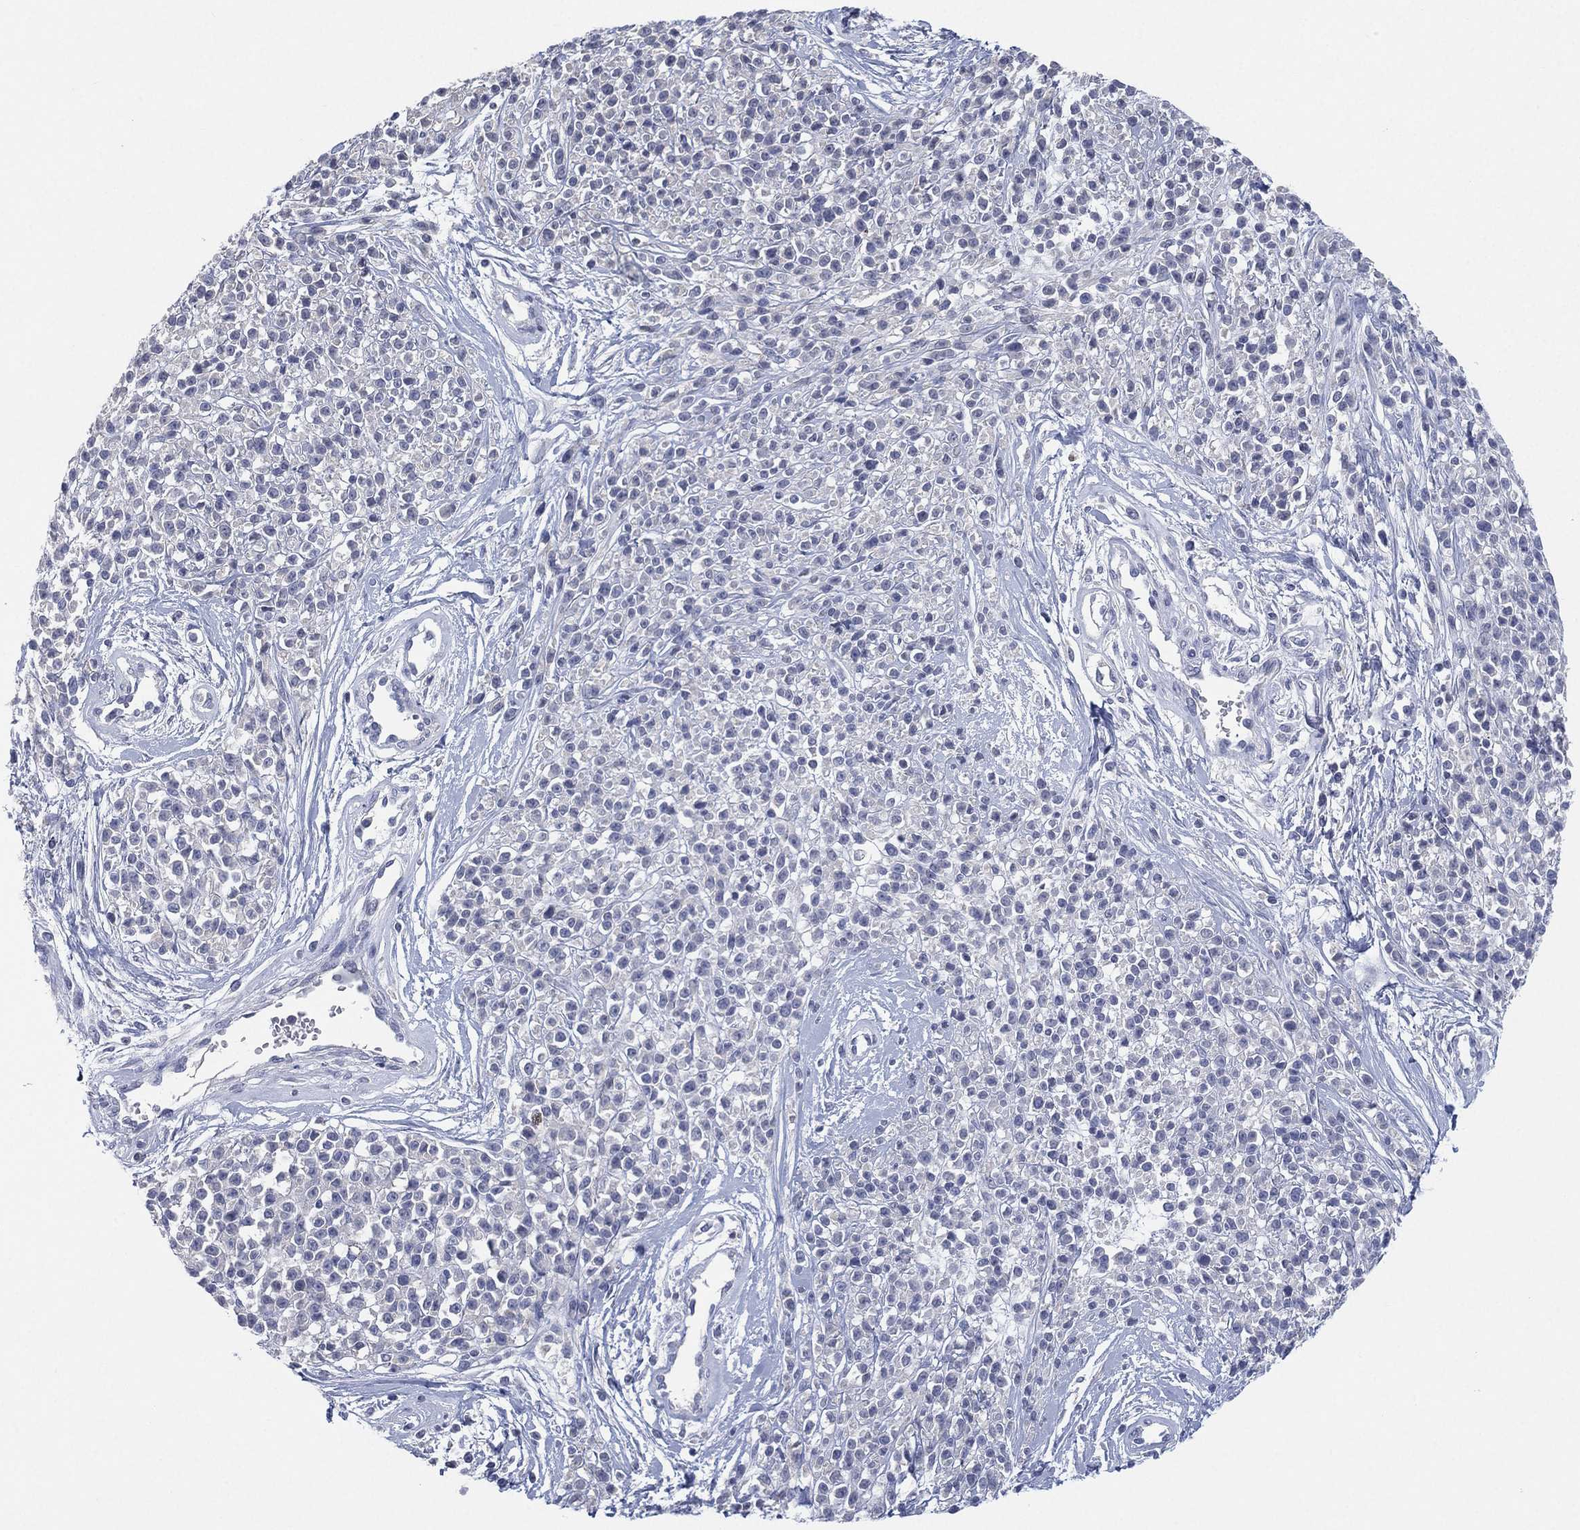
{"staining": {"intensity": "negative", "quantity": "none", "location": "none"}, "tissue": "melanoma", "cell_type": "Tumor cells", "image_type": "cancer", "snomed": [{"axis": "morphology", "description": "Malignant melanoma, NOS"}, {"axis": "topography", "description": "Skin"}, {"axis": "topography", "description": "Skin of trunk"}], "caption": "This is an immunohistochemistry (IHC) micrograph of malignant melanoma. There is no staining in tumor cells.", "gene": "KRT35", "patient": {"sex": "male", "age": 74}}